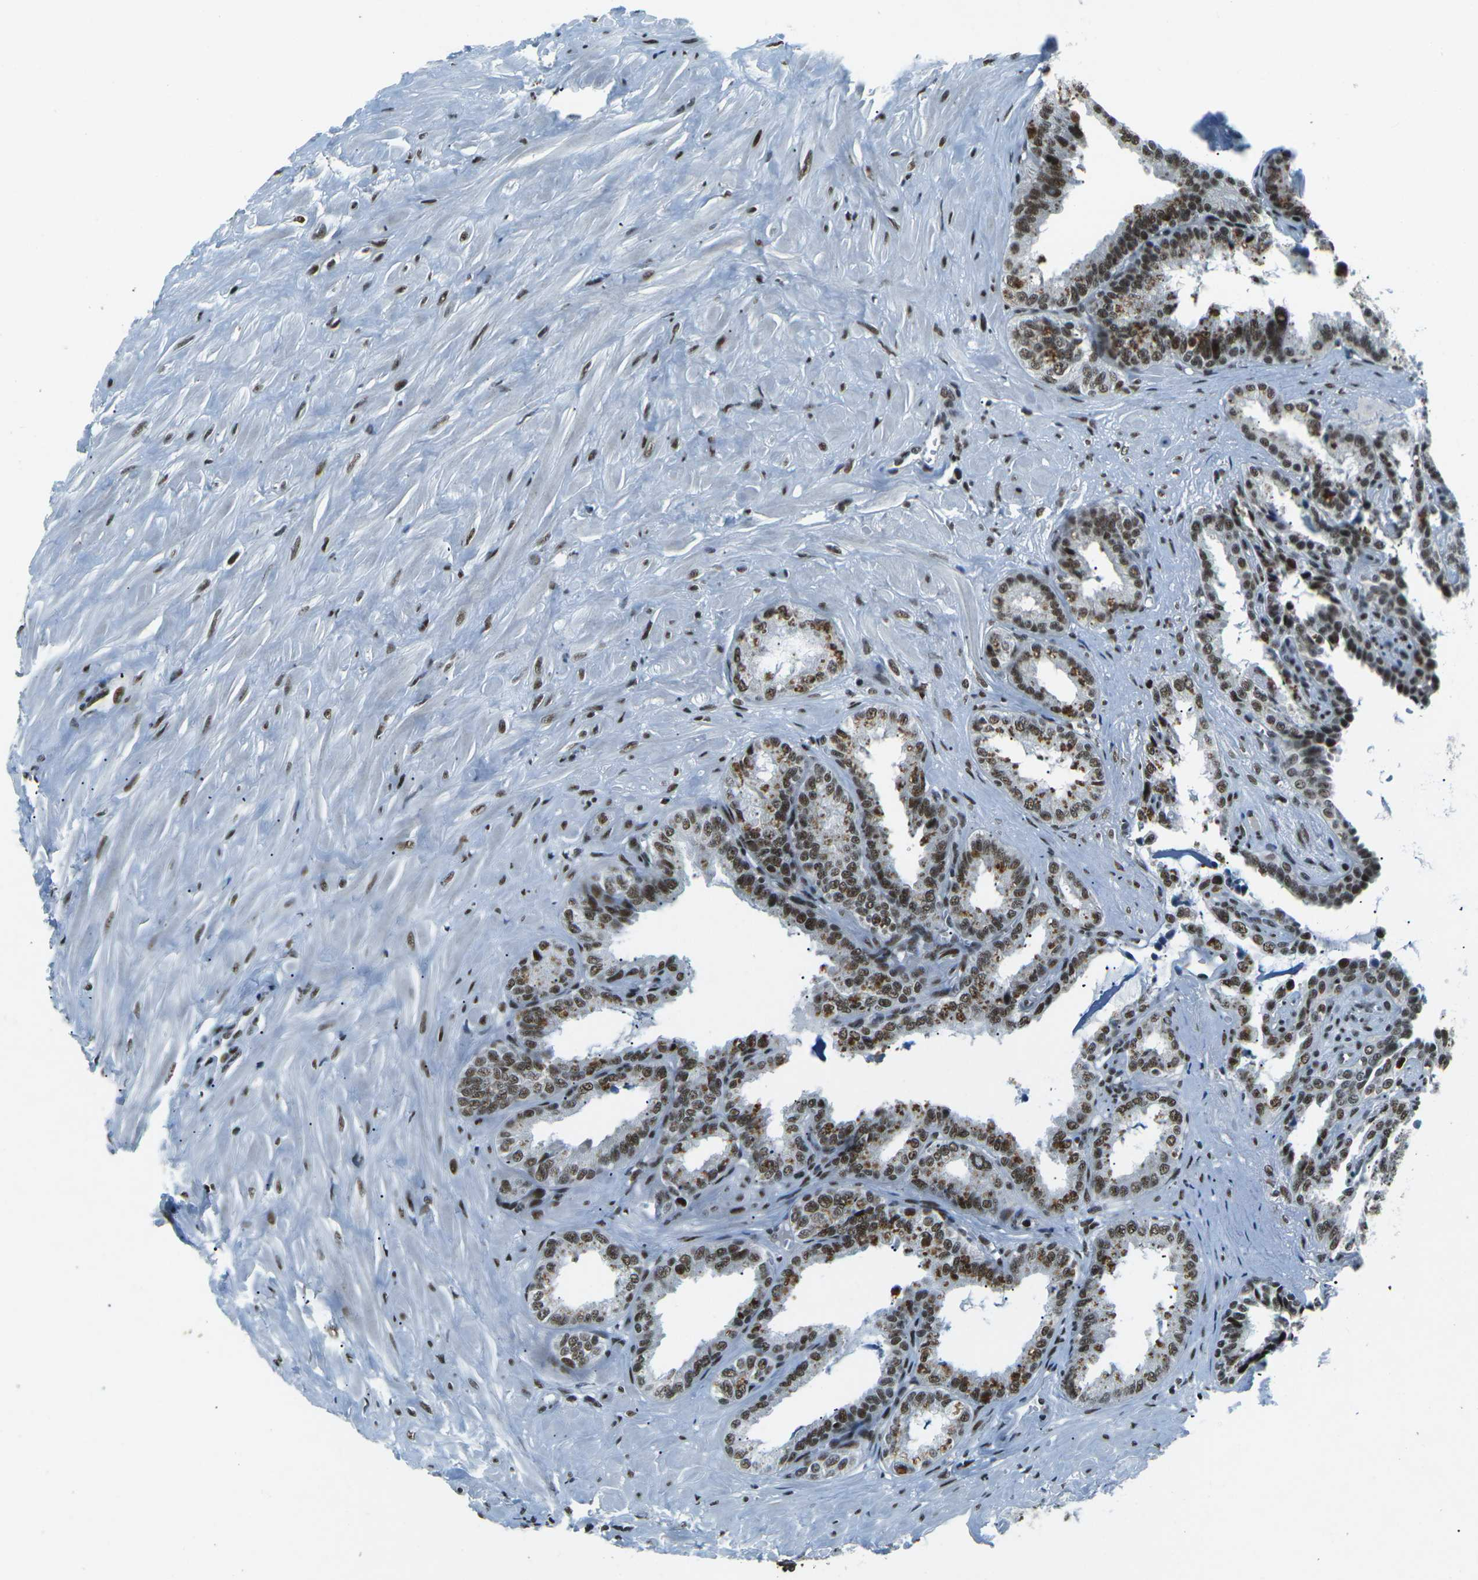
{"staining": {"intensity": "moderate", "quantity": ">75%", "location": "nuclear"}, "tissue": "seminal vesicle", "cell_type": "Glandular cells", "image_type": "normal", "snomed": [{"axis": "morphology", "description": "Normal tissue, NOS"}, {"axis": "topography", "description": "Seminal veicle"}], "caption": "Protein positivity by immunohistochemistry shows moderate nuclear staining in approximately >75% of glandular cells in normal seminal vesicle. The staining was performed using DAB (3,3'-diaminobenzidine), with brown indicating positive protein expression. Nuclei are stained blue with hematoxylin.", "gene": "RBL2", "patient": {"sex": "male", "age": 64}}